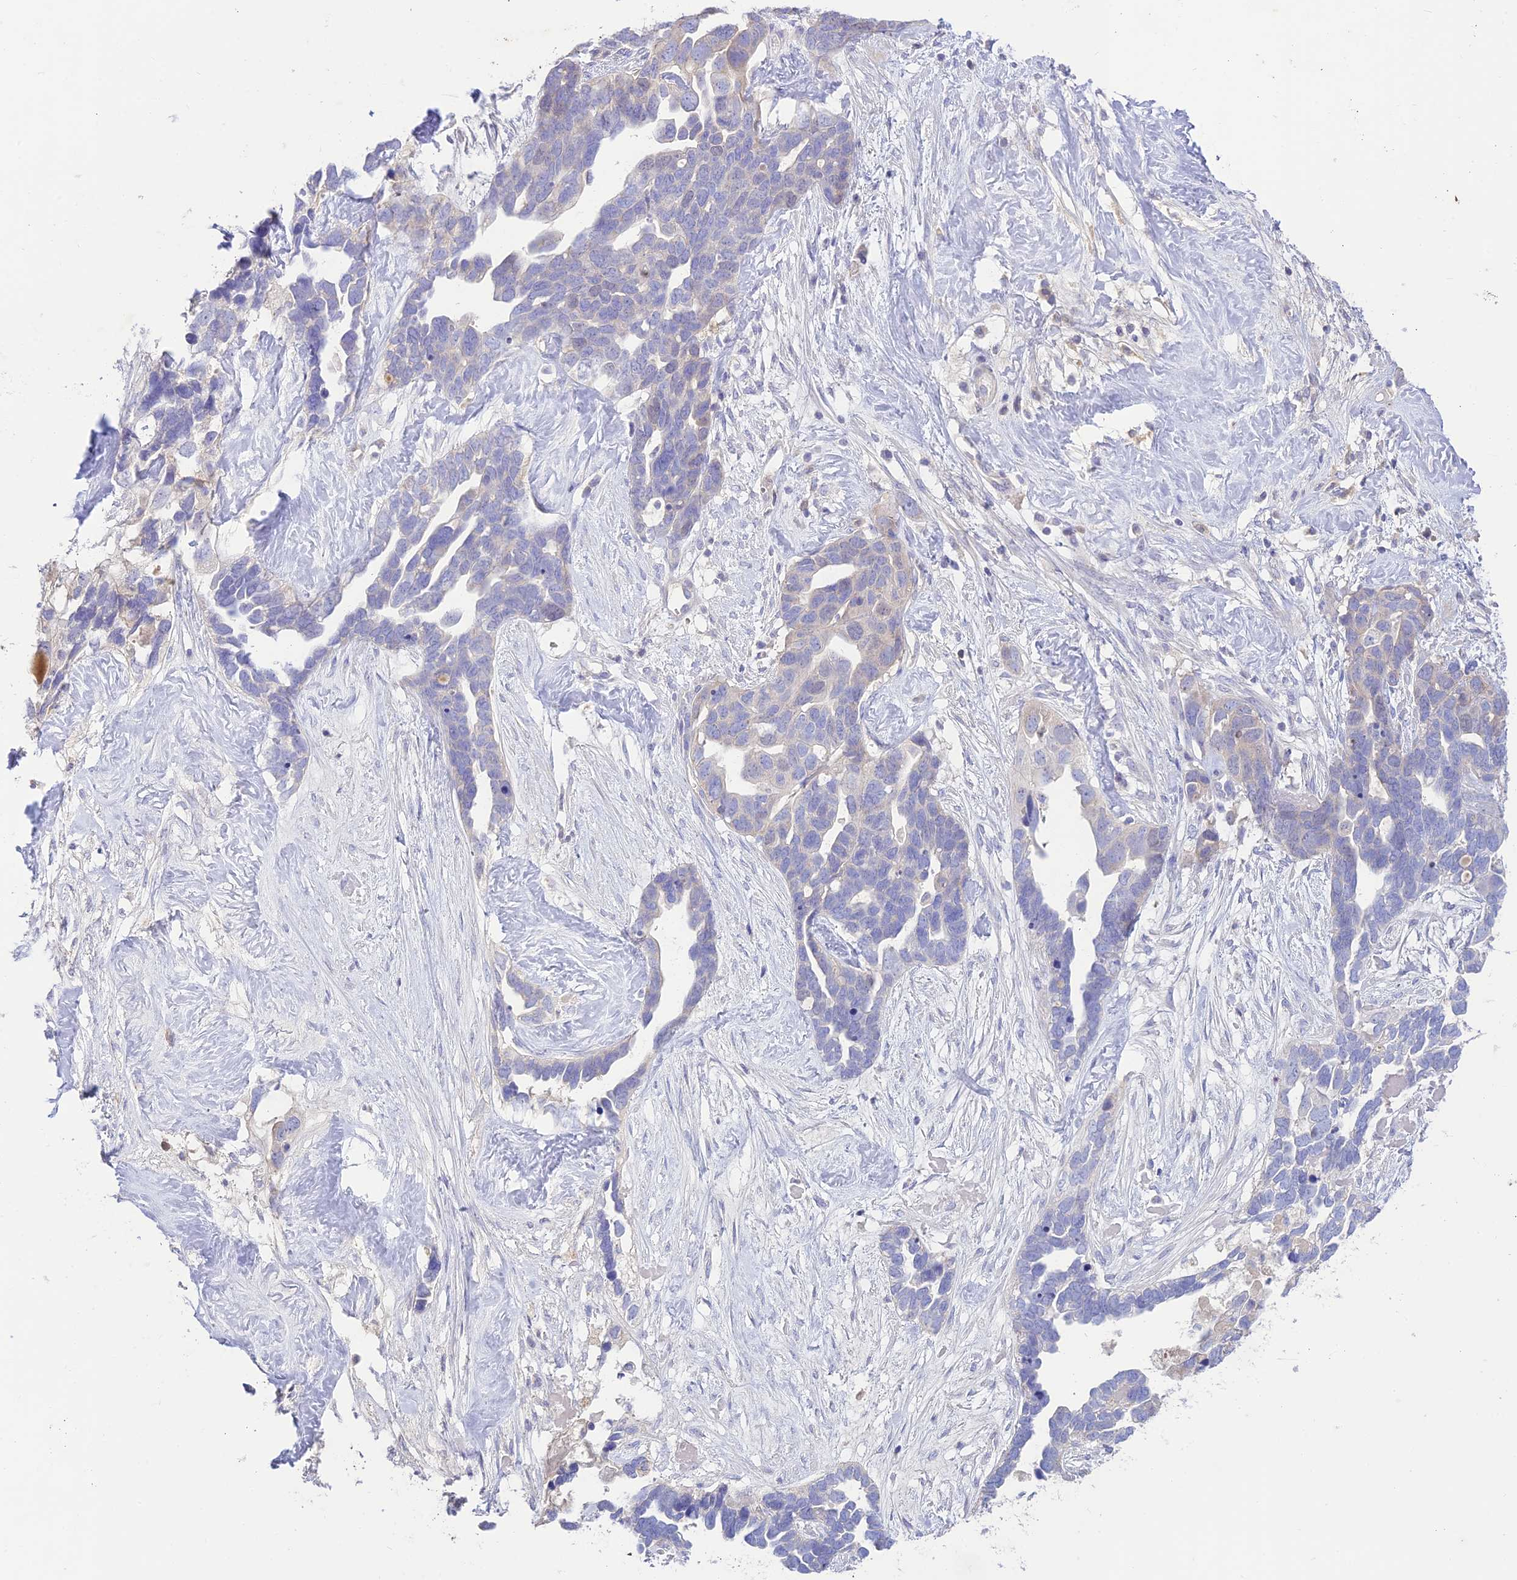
{"staining": {"intensity": "negative", "quantity": "none", "location": "none"}, "tissue": "ovarian cancer", "cell_type": "Tumor cells", "image_type": "cancer", "snomed": [{"axis": "morphology", "description": "Cystadenocarcinoma, serous, NOS"}, {"axis": "topography", "description": "Ovary"}], "caption": "Immunohistochemical staining of serous cystadenocarcinoma (ovarian) exhibits no significant staining in tumor cells.", "gene": "NLRP9", "patient": {"sex": "female", "age": 54}}